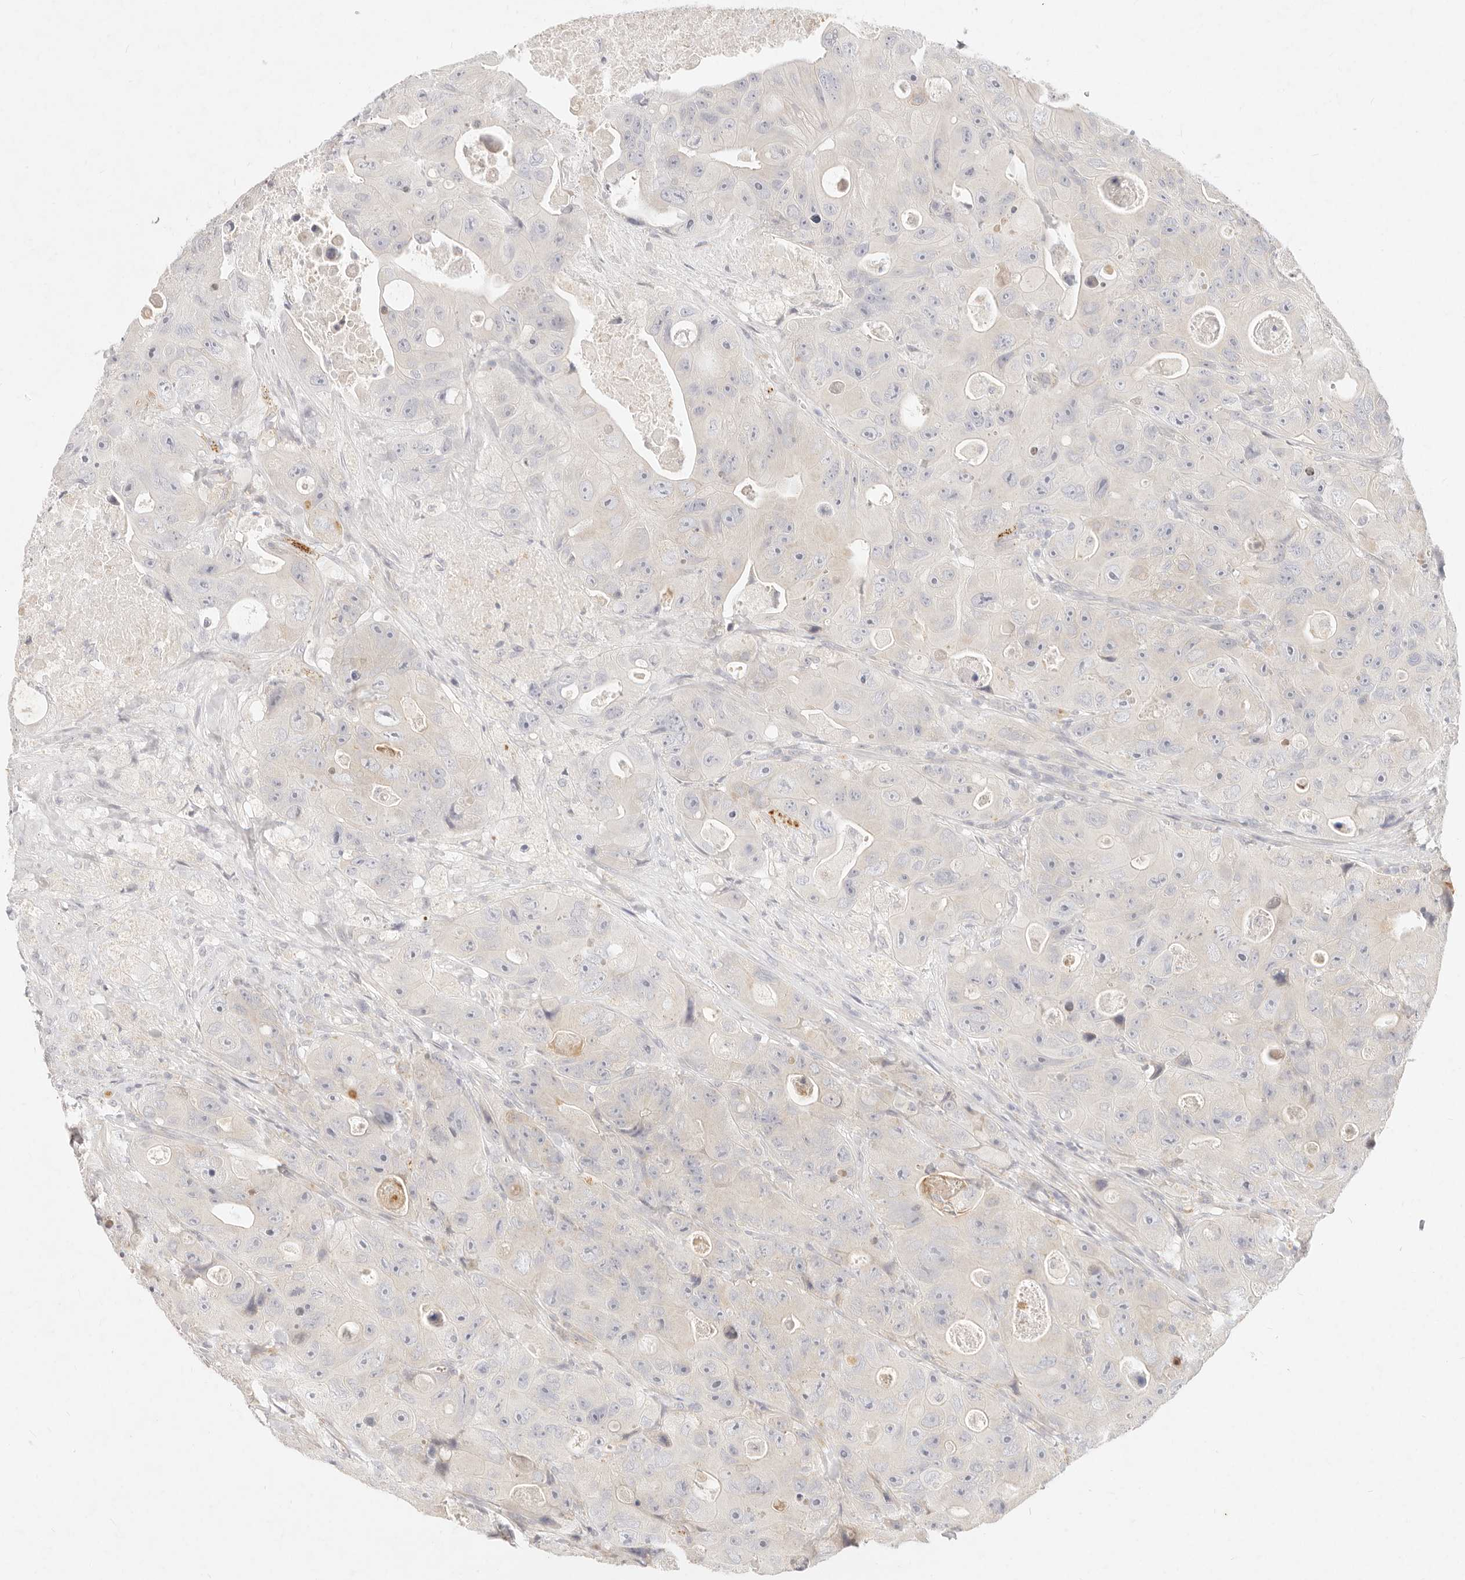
{"staining": {"intensity": "negative", "quantity": "none", "location": "none"}, "tissue": "colorectal cancer", "cell_type": "Tumor cells", "image_type": "cancer", "snomed": [{"axis": "morphology", "description": "Adenocarcinoma, NOS"}, {"axis": "topography", "description": "Colon"}], "caption": "This is an immunohistochemistry (IHC) image of colorectal cancer (adenocarcinoma). There is no staining in tumor cells.", "gene": "ASCL3", "patient": {"sex": "female", "age": 46}}